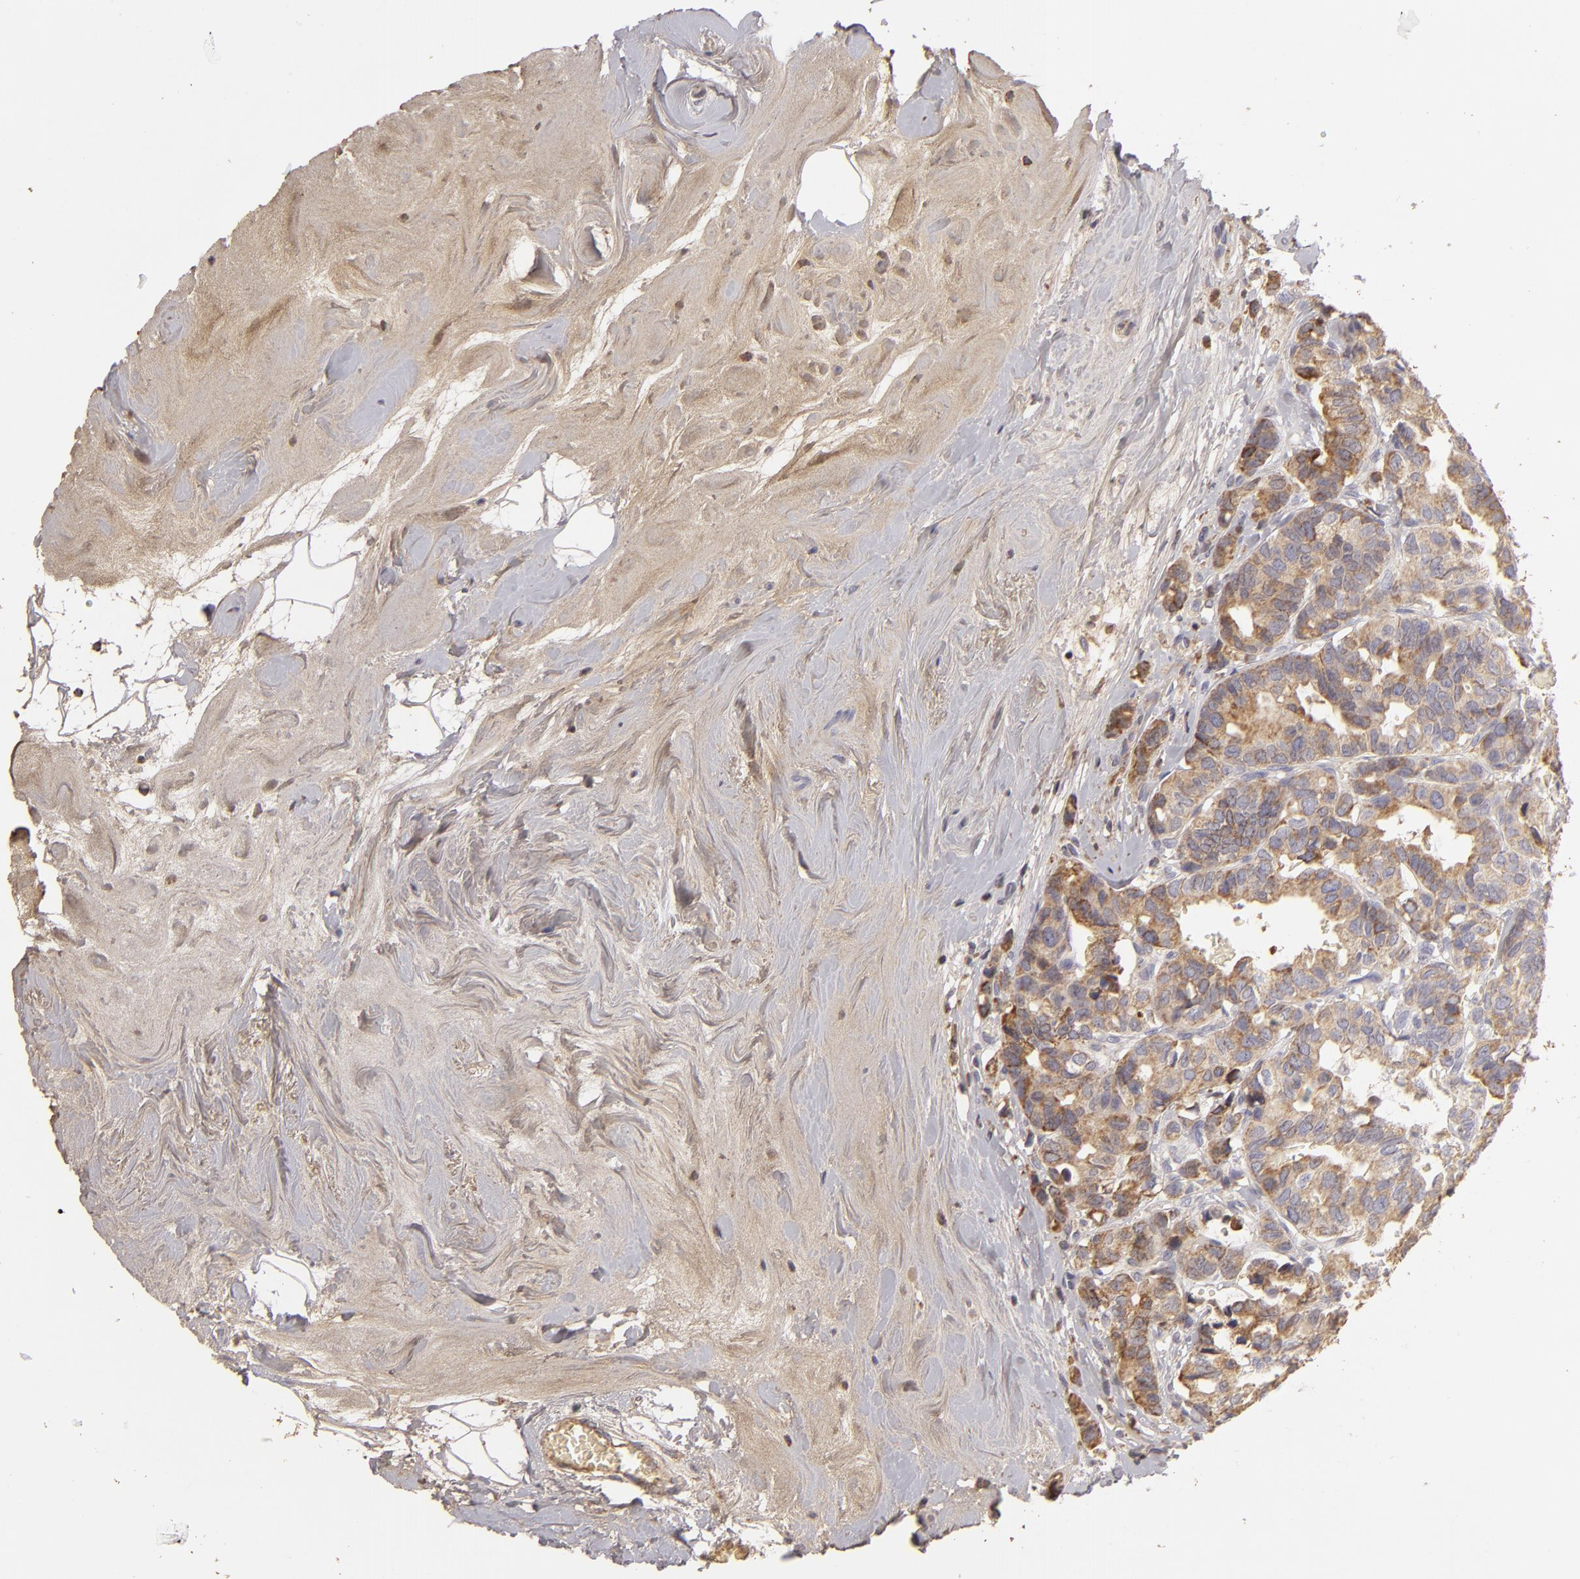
{"staining": {"intensity": "moderate", "quantity": ">75%", "location": "cytoplasmic/membranous"}, "tissue": "breast cancer", "cell_type": "Tumor cells", "image_type": "cancer", "snomed": [{"axis": "morphology", "description": "Duct carcinoma"}, {"axis": "topography", "description": "Breast"}], "caption": "The photomicrograph displays staining of breast cancer (invasive ductal carcinoma), revealing moderate cytoplasmic/membranous protein positivity (brown color) within tumor cells.", "gene": "CFB", "patient": {"sex": "female", "age": 69}}